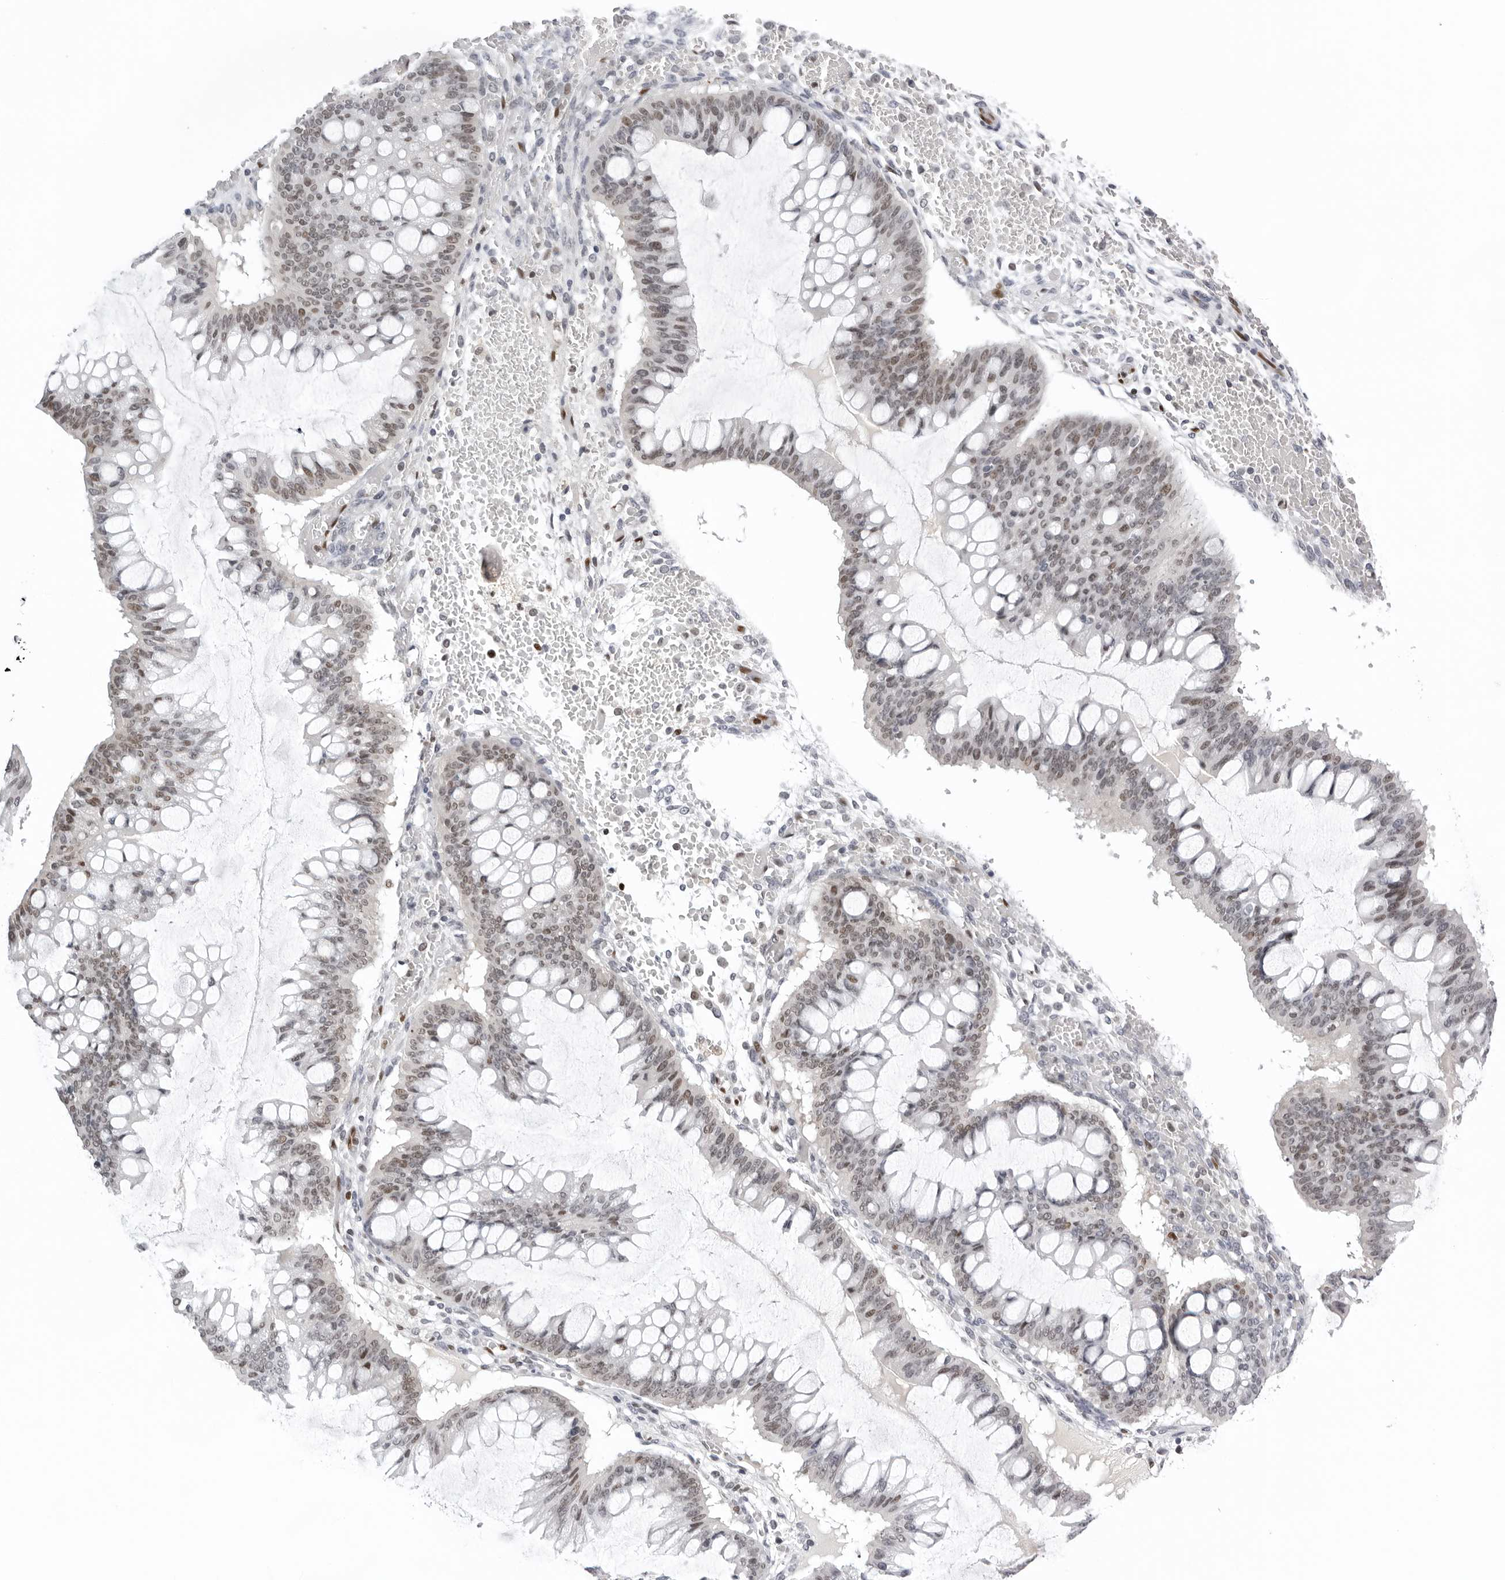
{"staining": {"intensity": "weak", "quantity": "25%-75%", "location": "nuclear"}, "tissue": "ovarian cancer", "cell_type": "Tumor cells", "image_type": "cancer", "snomed": [{"axis": "morphology", "description": "Cystadenocarcinoma, mucinous, NOS"}, {"axis": "topography", "description": "Ovary"}], "caption": "Immunohistochemistry (IHC) (DAB (3,3'-diaminobenzidine)) staining of human mucinous cystadenocarcinoma (ovarian) demonstrates weak nuclear protein expression in about 25%-75% of tumor cells. (DAB IHC with brightfield microscopy, high magnification).", "gene": "OGG1", "patient": {"sex": "female", "age": 73}}